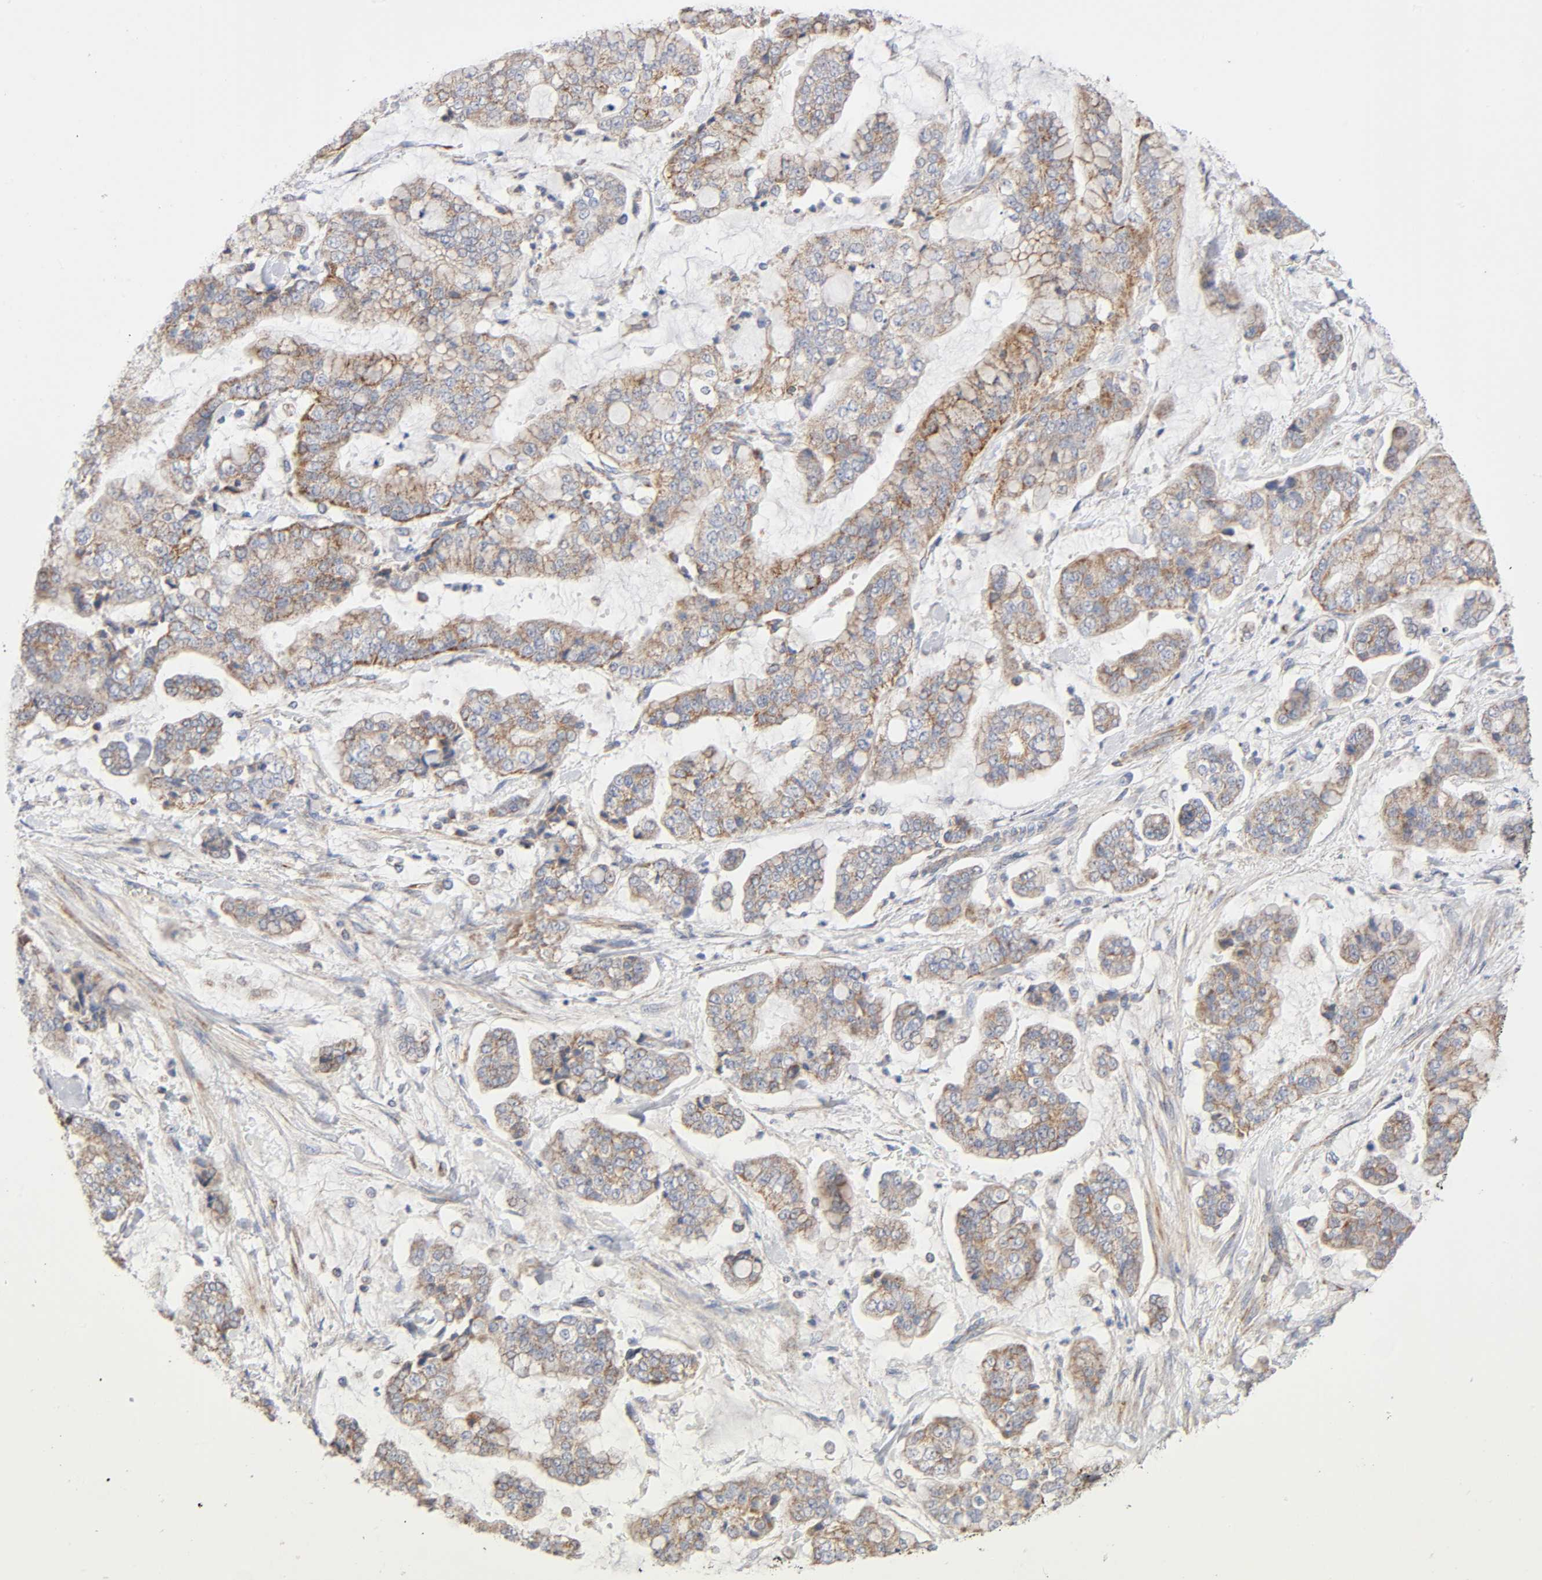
{"staining": {"intensity": "moderate", "quantity": ">75%", "location": "cytoplasmic/membranous"}, "tissue": "stomach cancer", "cell_type": "Tumor cells", "image_type": "cancer", "snomed": [{"axis": "morphology", "description": "Normal tissue, NOS"}, {"axis": "morphology", "description": "Adenocarcinoma, NOS"}, {"axis": "topography", "description": "Stomach, upper"}, {"axis": "topography", "description": "Stomach"}], "caption": "A brown stain highlights moderate cytoplasmic/membranous positivity of a protein in stomach cancer tumor cells.", "gene": "SYT16", "patient": {"sex": "male", "age": 76}}